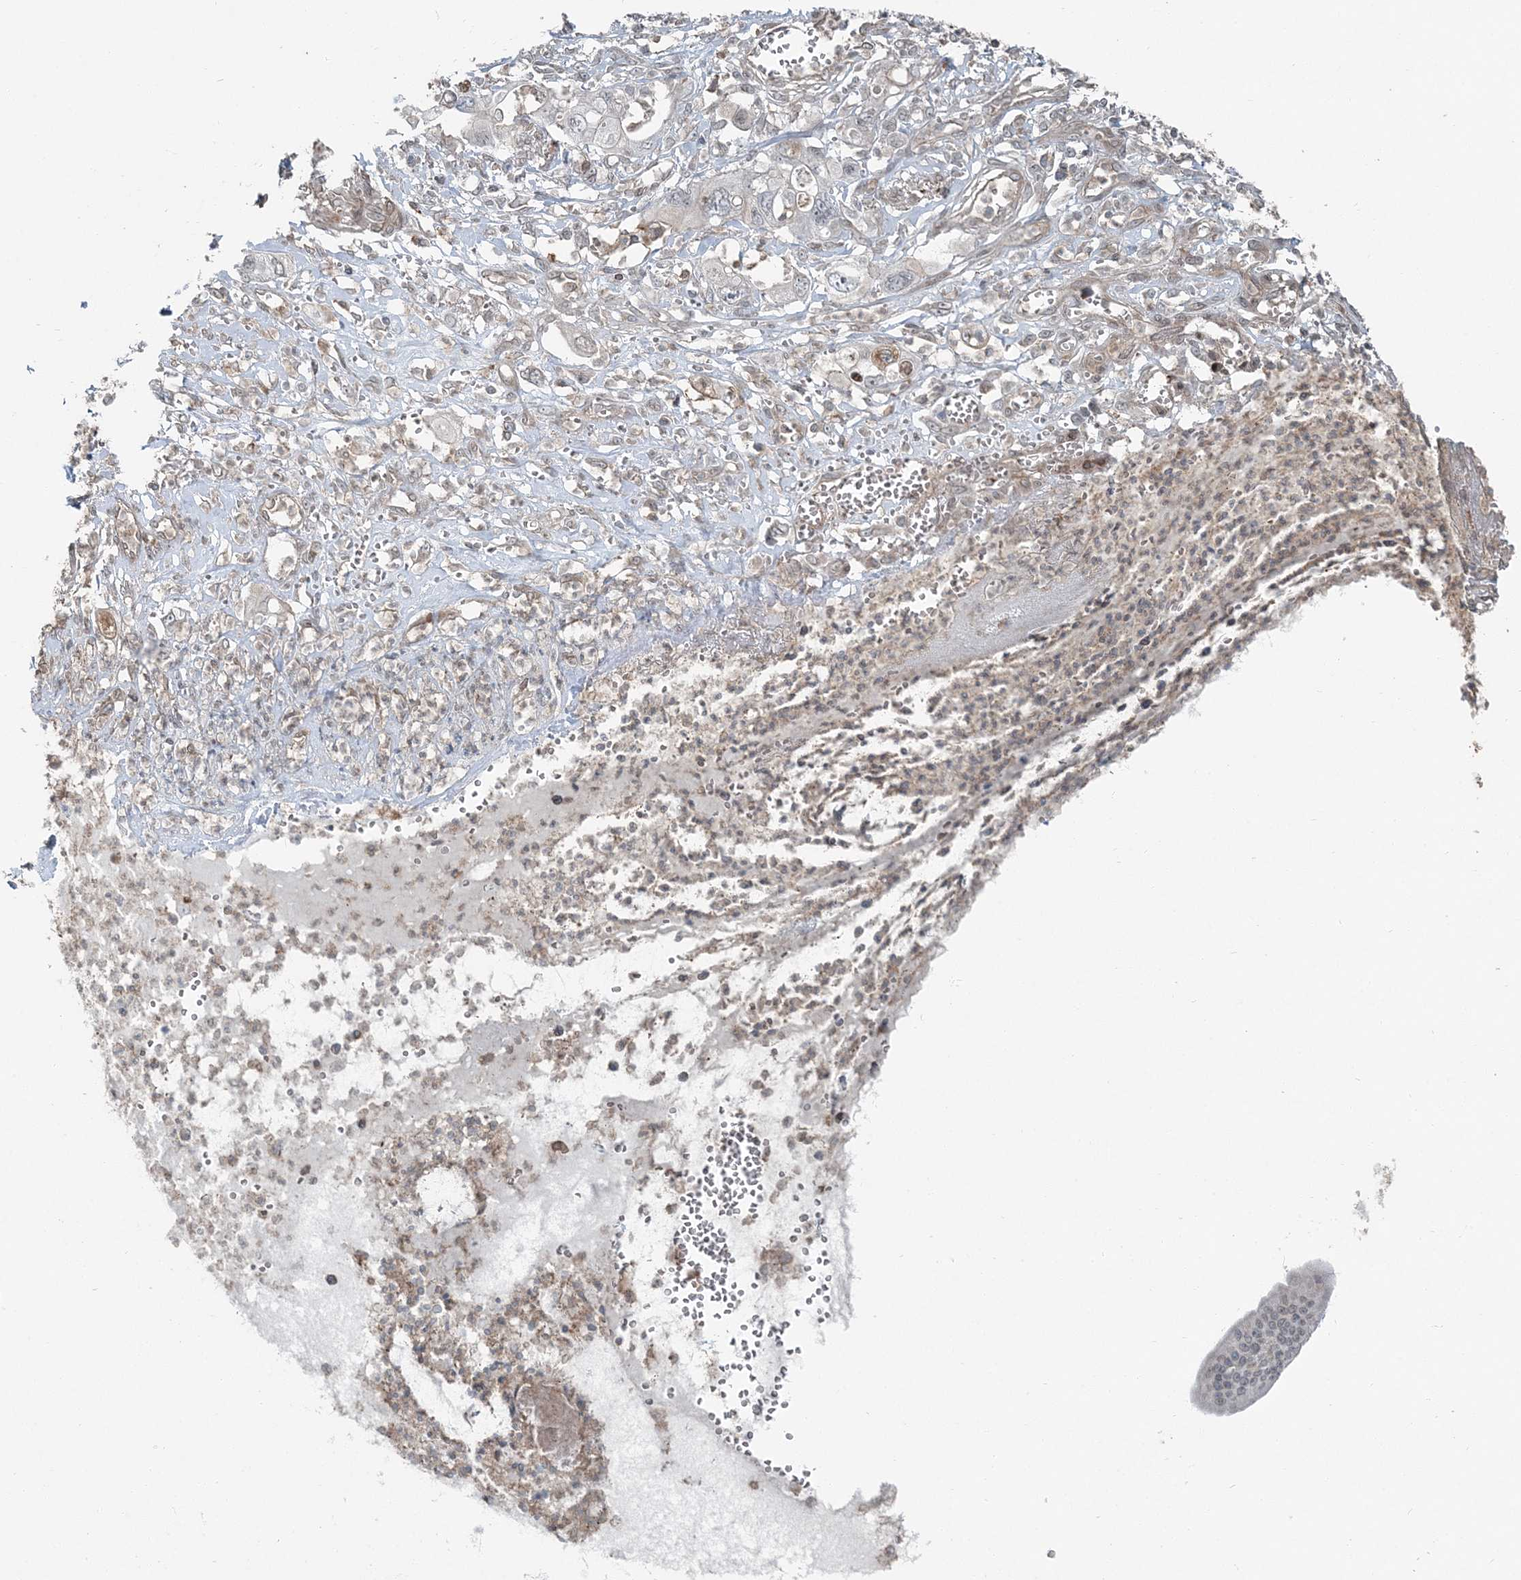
{"staining": {"intensity": "negative", "quantity": "none", "location": "none"}, "tissue": "pancreatic cancer", "cell_type": "Tumor cells", "image_type": "cancer", "snomed": [{"axis": "morphology", "description": "Adenocarcinoma, NOS"}, {"axis": "topography", "description": "Pancreas"}], "caption": "Tumor cells show no significant protein staining in pancreatic cancer.", "gene": "FBXL17", "patient": {"sex": "male", "age": 68}}